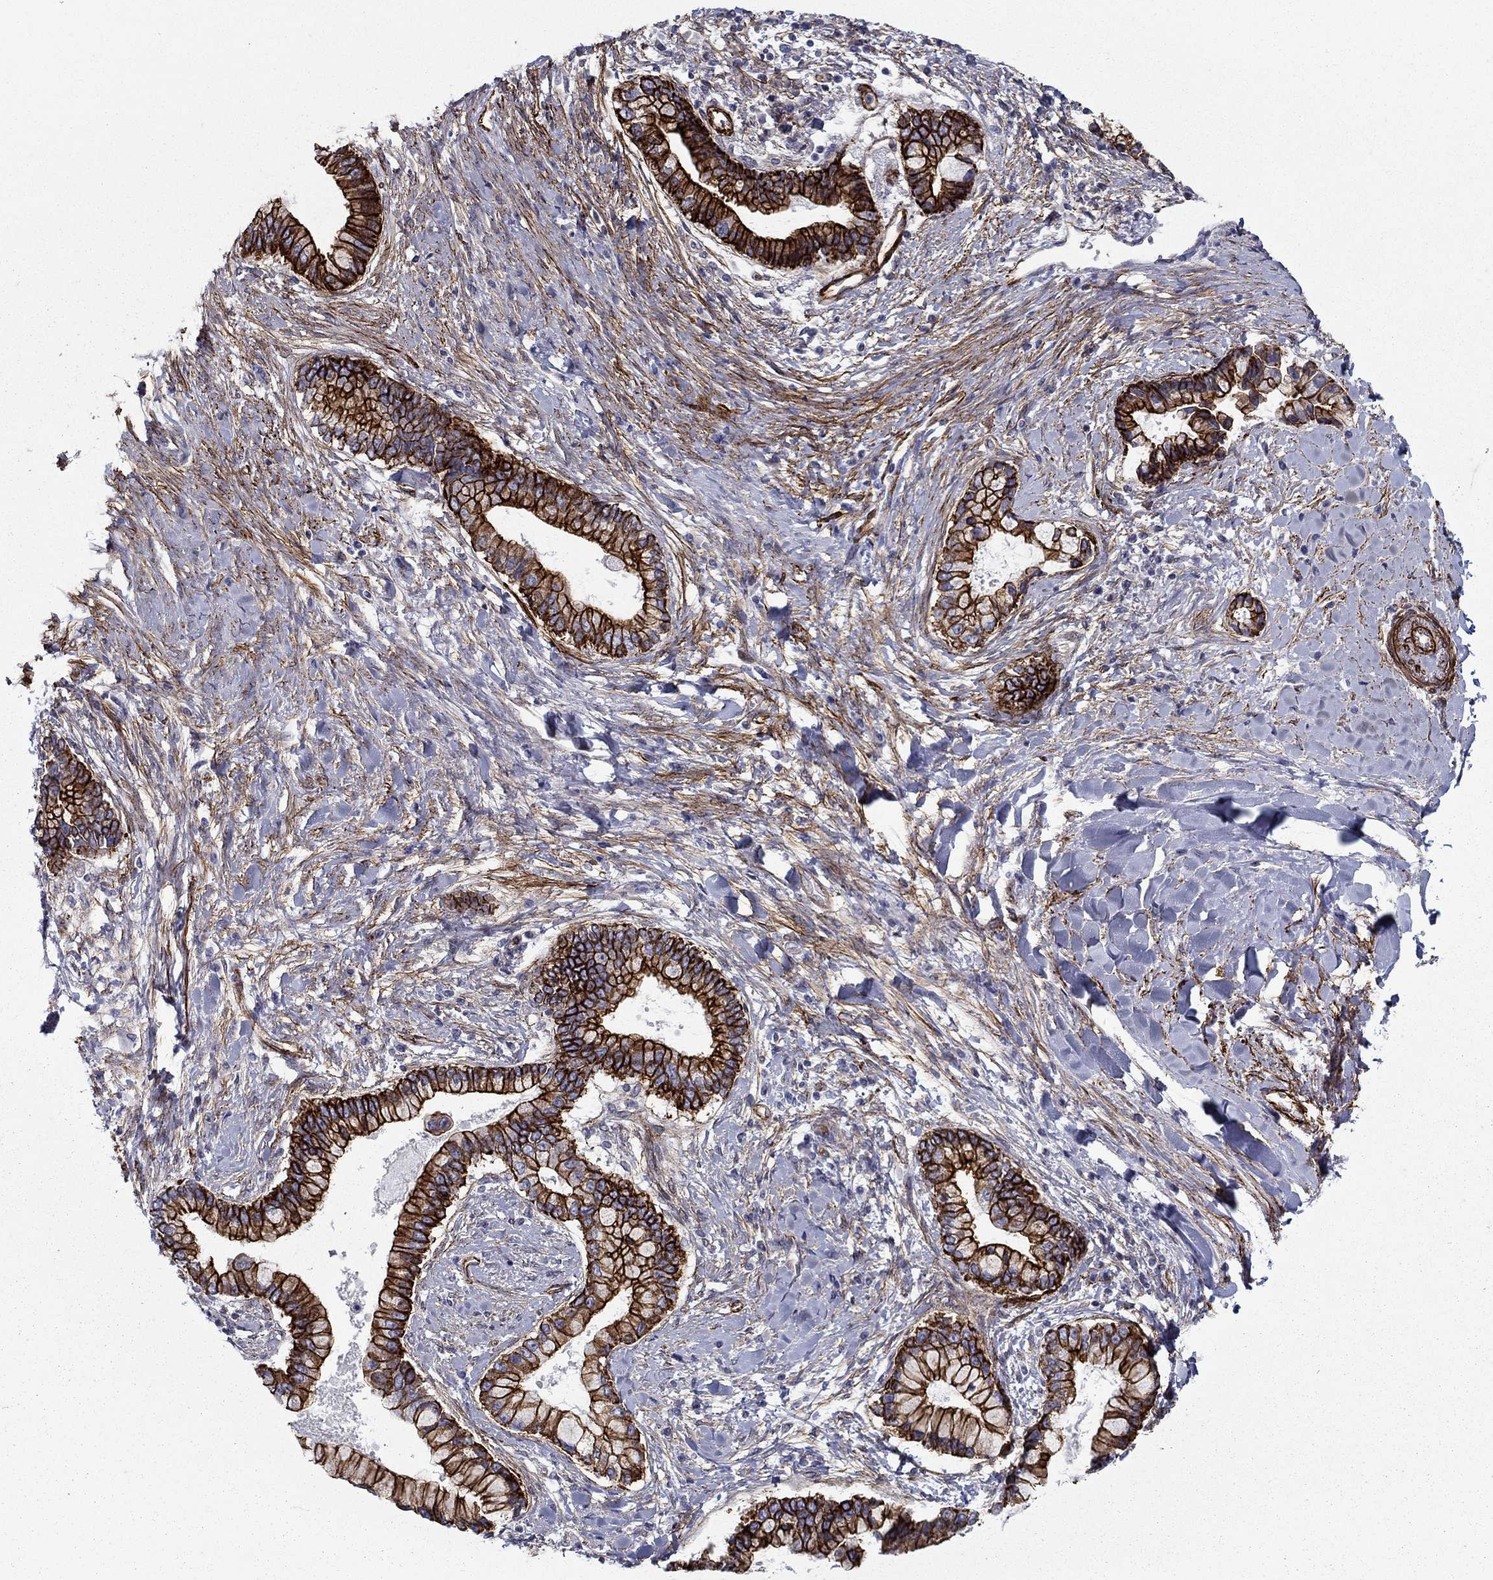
{"staining": {"intensity": "strong", "quantity": ">75%", "location": "cytoplasmic/membranous"}, "tissue": "liver cancer", "cell_type": "Tumor cells", "image_type": "cancer", "snomed": [{"axis": "morphology", "description": "Cholangiocarcinoma"}, {"axis": "topography", "description": "Liver"}], "caption": "Protein staining displays strong cytoplasmic/membranous positivity in approximately >75% of tumor cells in cholangiocarcinoma (liver). (DAB IHC with brightfield microscopy, high magnification).", "gene": "KRBA1", "patient": {"sex": "male", "age": 50}}